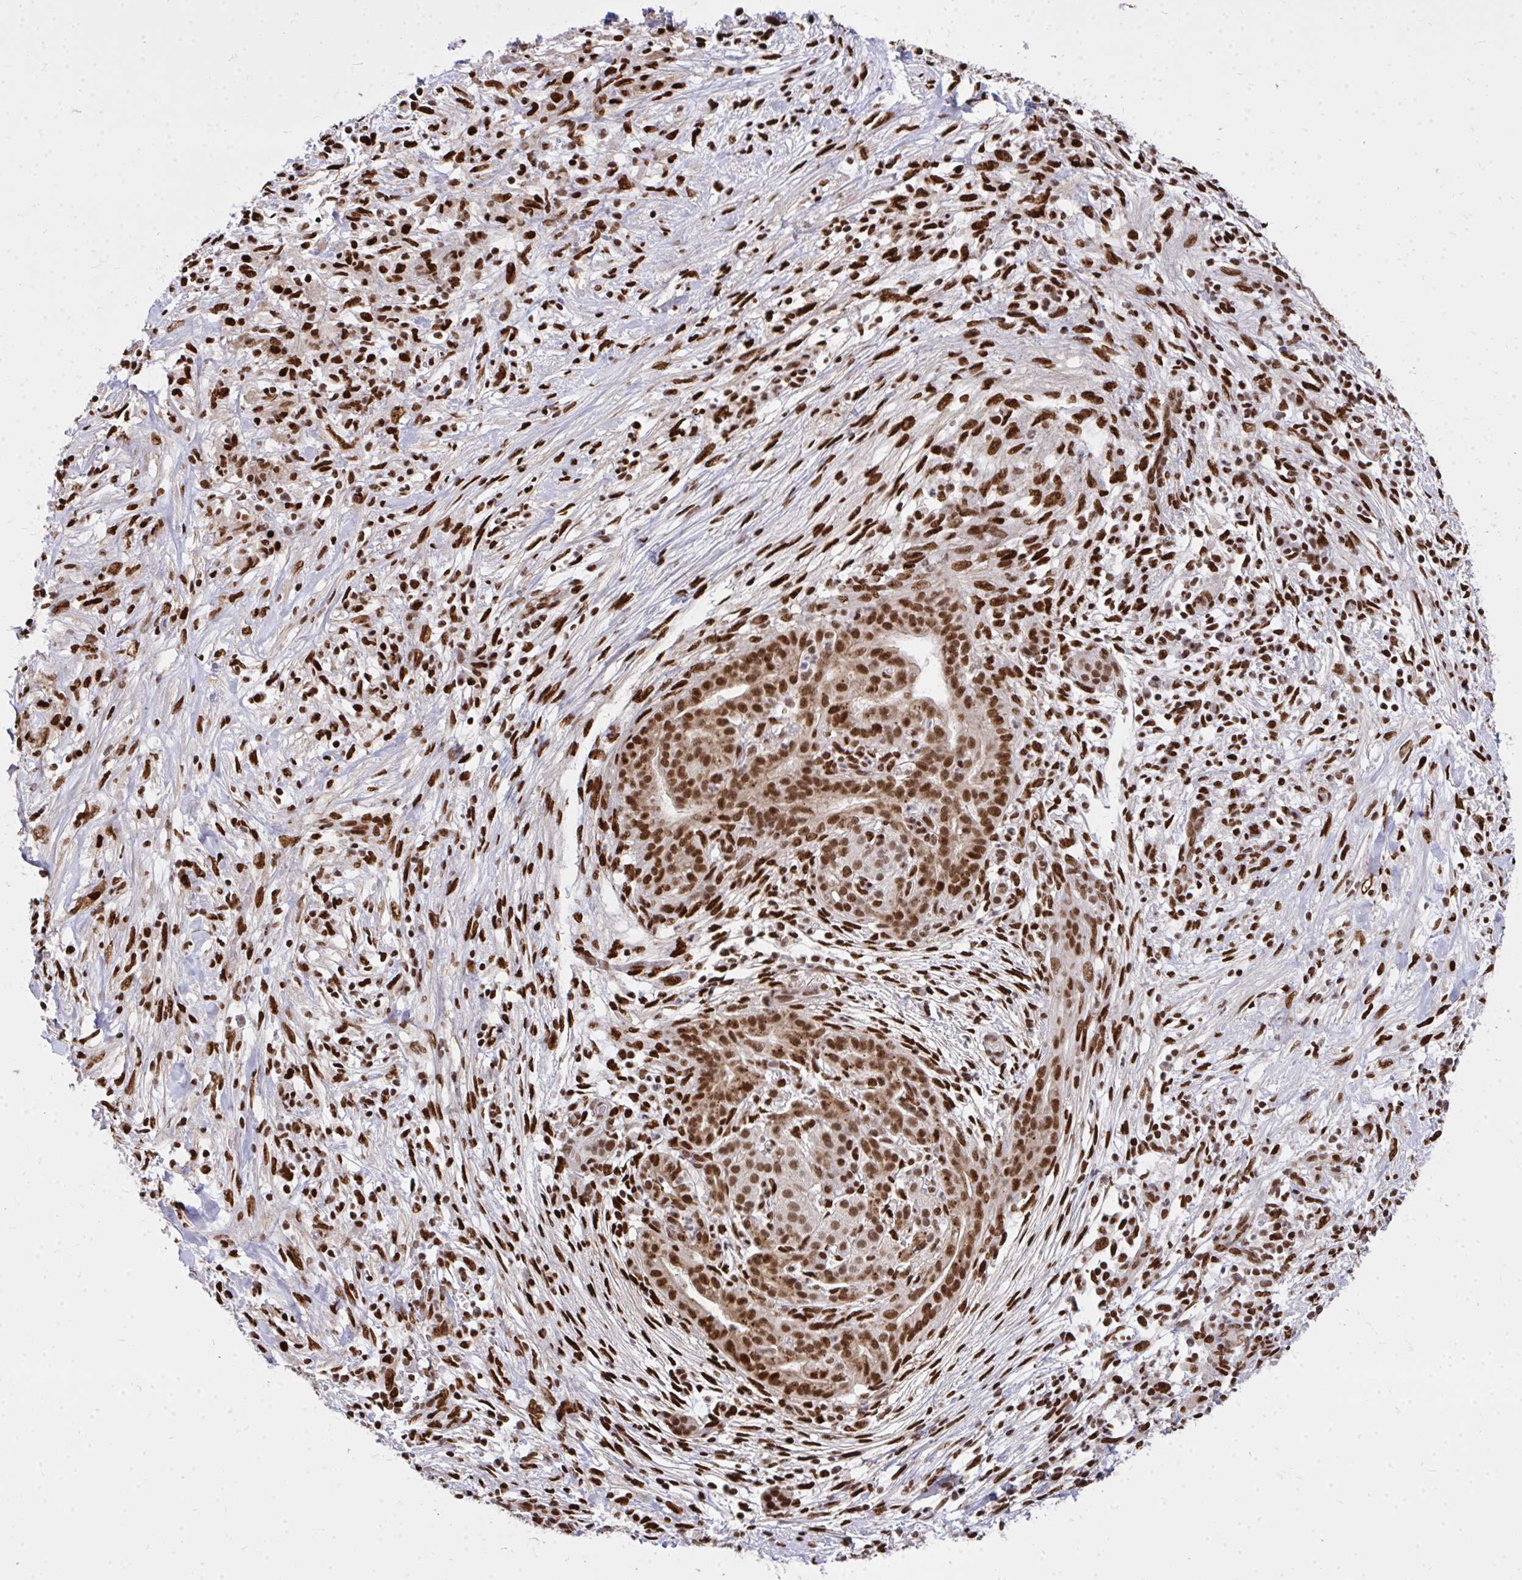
{"staining": {"intensity": "strong", "quantity": ">75%", "location": "nuclear"}, "tissue": "pancreatic cancer", "cell_type": "Tumor cells", "image_type": "cancer", "snomed": [{"axis": "morphology", "description": "Adenocarcinoma, NOS"}, {"axis": "topography", "description": "Pancreas"}], "caption": "IHC photomicrograph of pancreatic adenocarcinoma stained for a protein (brown), which reveals high levels of strong nuclear positivity in about >75% of tumor cells.", "gene": "TBL1Y", "patient": {"sex": "male", "age": 44}}